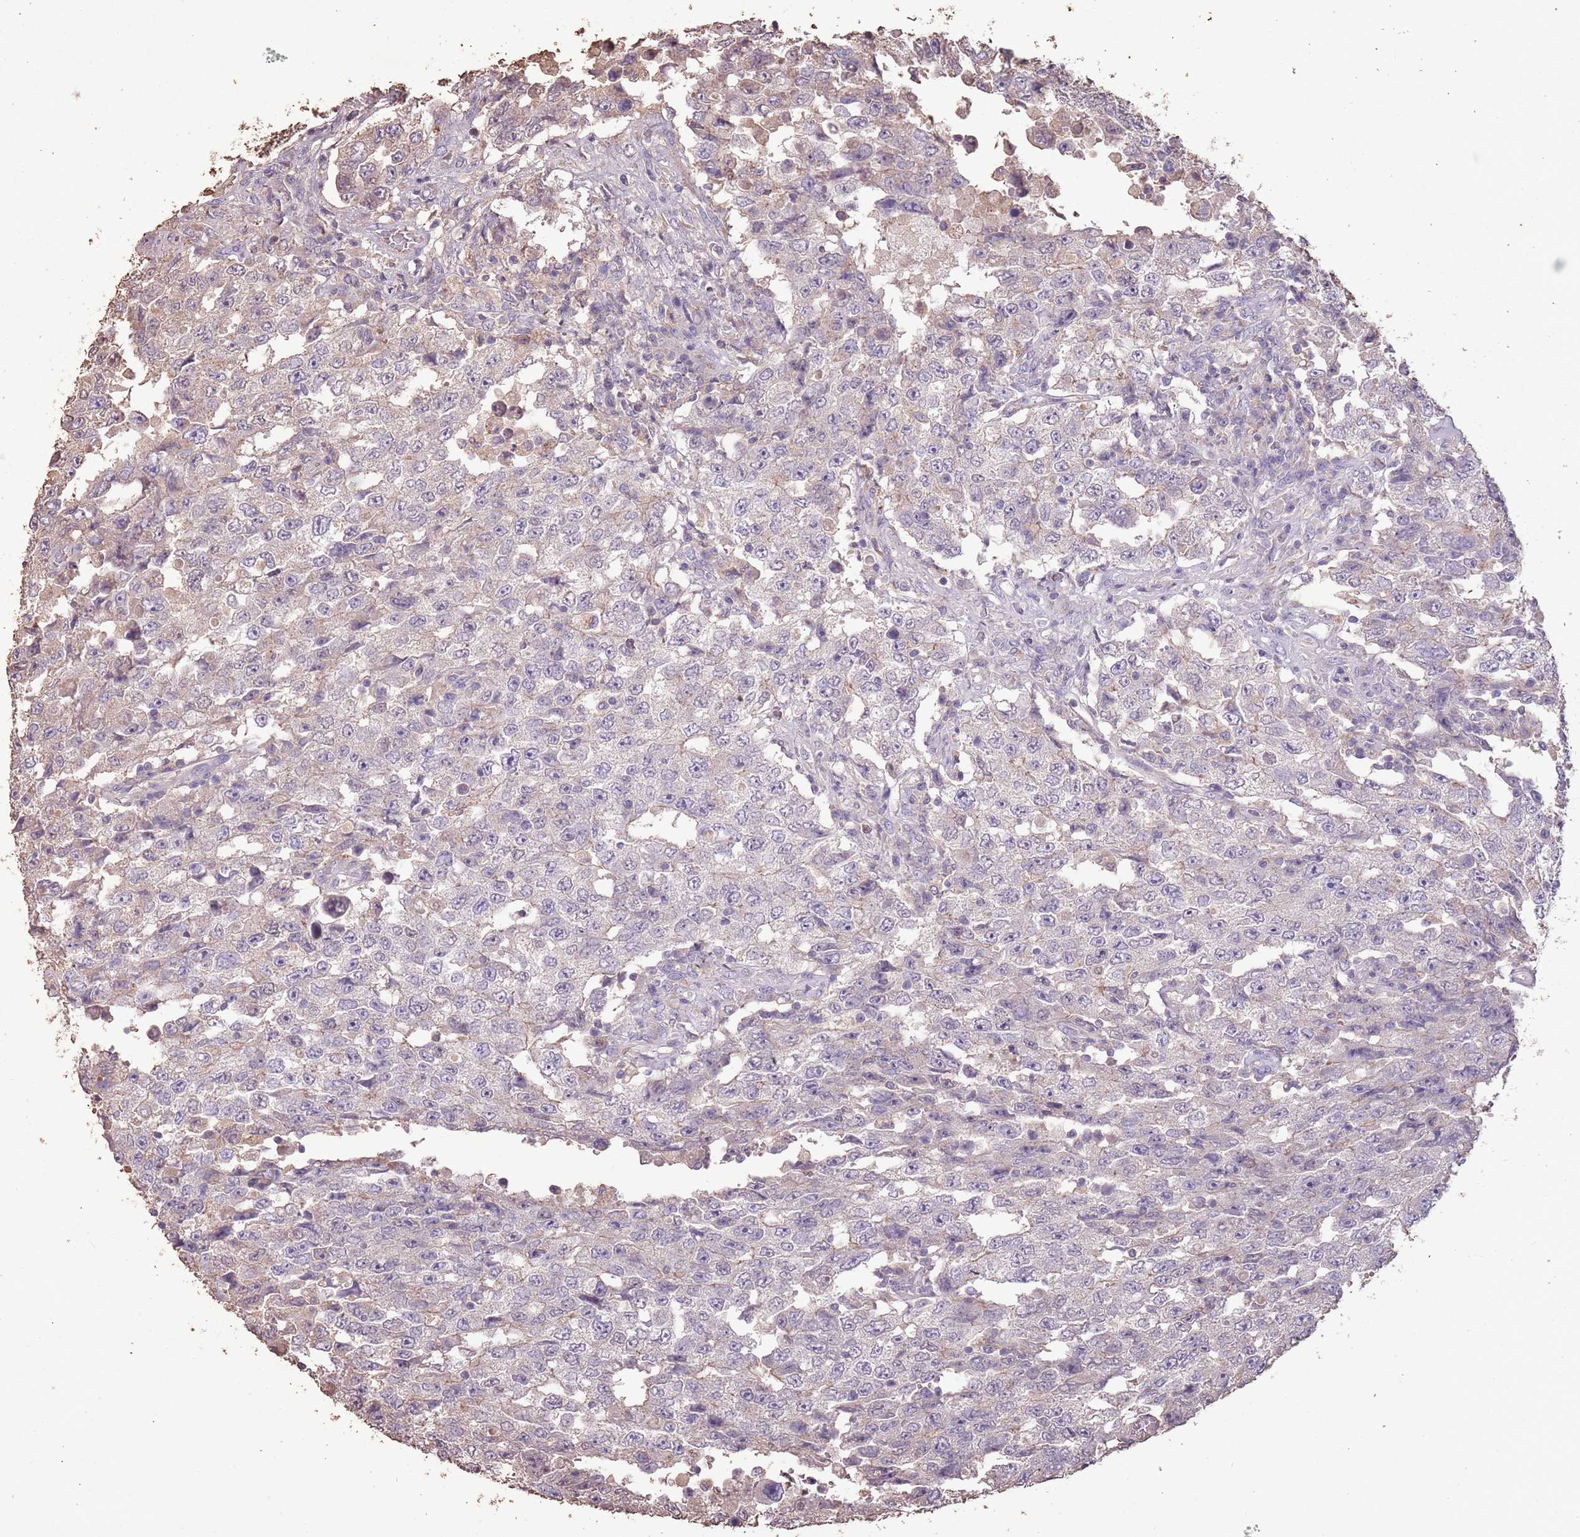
{"staining": {"intensity": "negative", "quantity": "none", "location": "none"}, "tissue": "testis cancer", "cell_type": "Tumor cells", "image_type": "cancer", "snomed": [{"axis": "morphology", "description": "Carcinoma, Embryonal, NOS"}, {"axis": "topography", "description": "Testis"}], "caption": "Tumor cells are negative for protein expression in human testis cancer (embryonal carcinoma). (DAB (3,3'-diaminobenzidine) IHC with hematoxylin counter stain).", "gene": "FECH", "patient": {"sex": "male", "age": 26}}